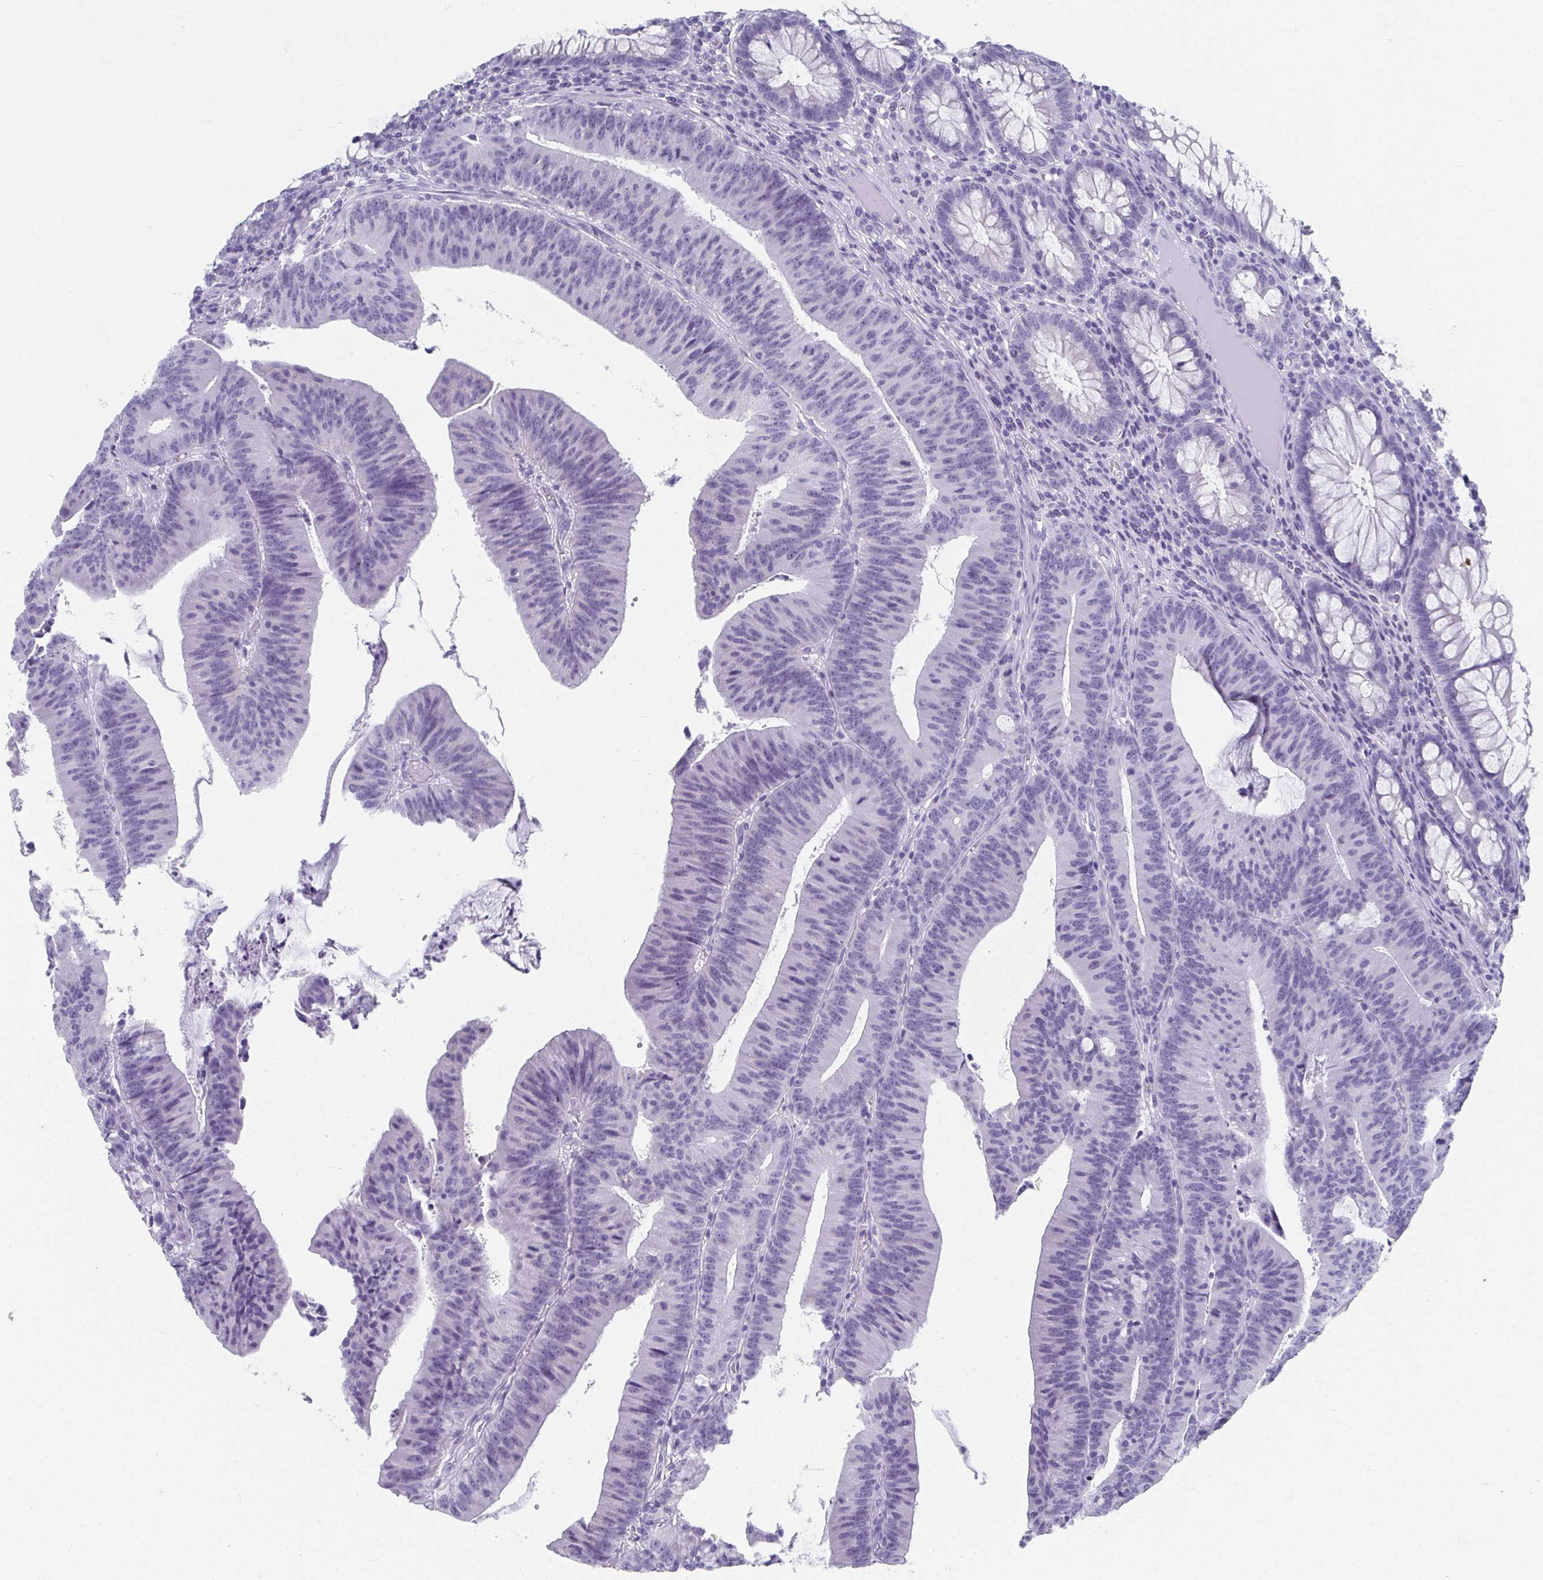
{"staining": {"intensity": "negative", "quantity": "none", "location": "none"}, "tissue": "colorectal cancer", "cell_type": "Tumor cells", "image_type": "cancer", "snomed": [{"axis": "morphology", "description": "Adenocarcinoma, NOS"}, {"axis": "topography", "description": "Colon"}], "caption": "An image of human adenocarcinoma (colorectal) is negative for staining in tumor cells.", "gene": "GHRL", "patient": {"sex": "female", "age": 78}}